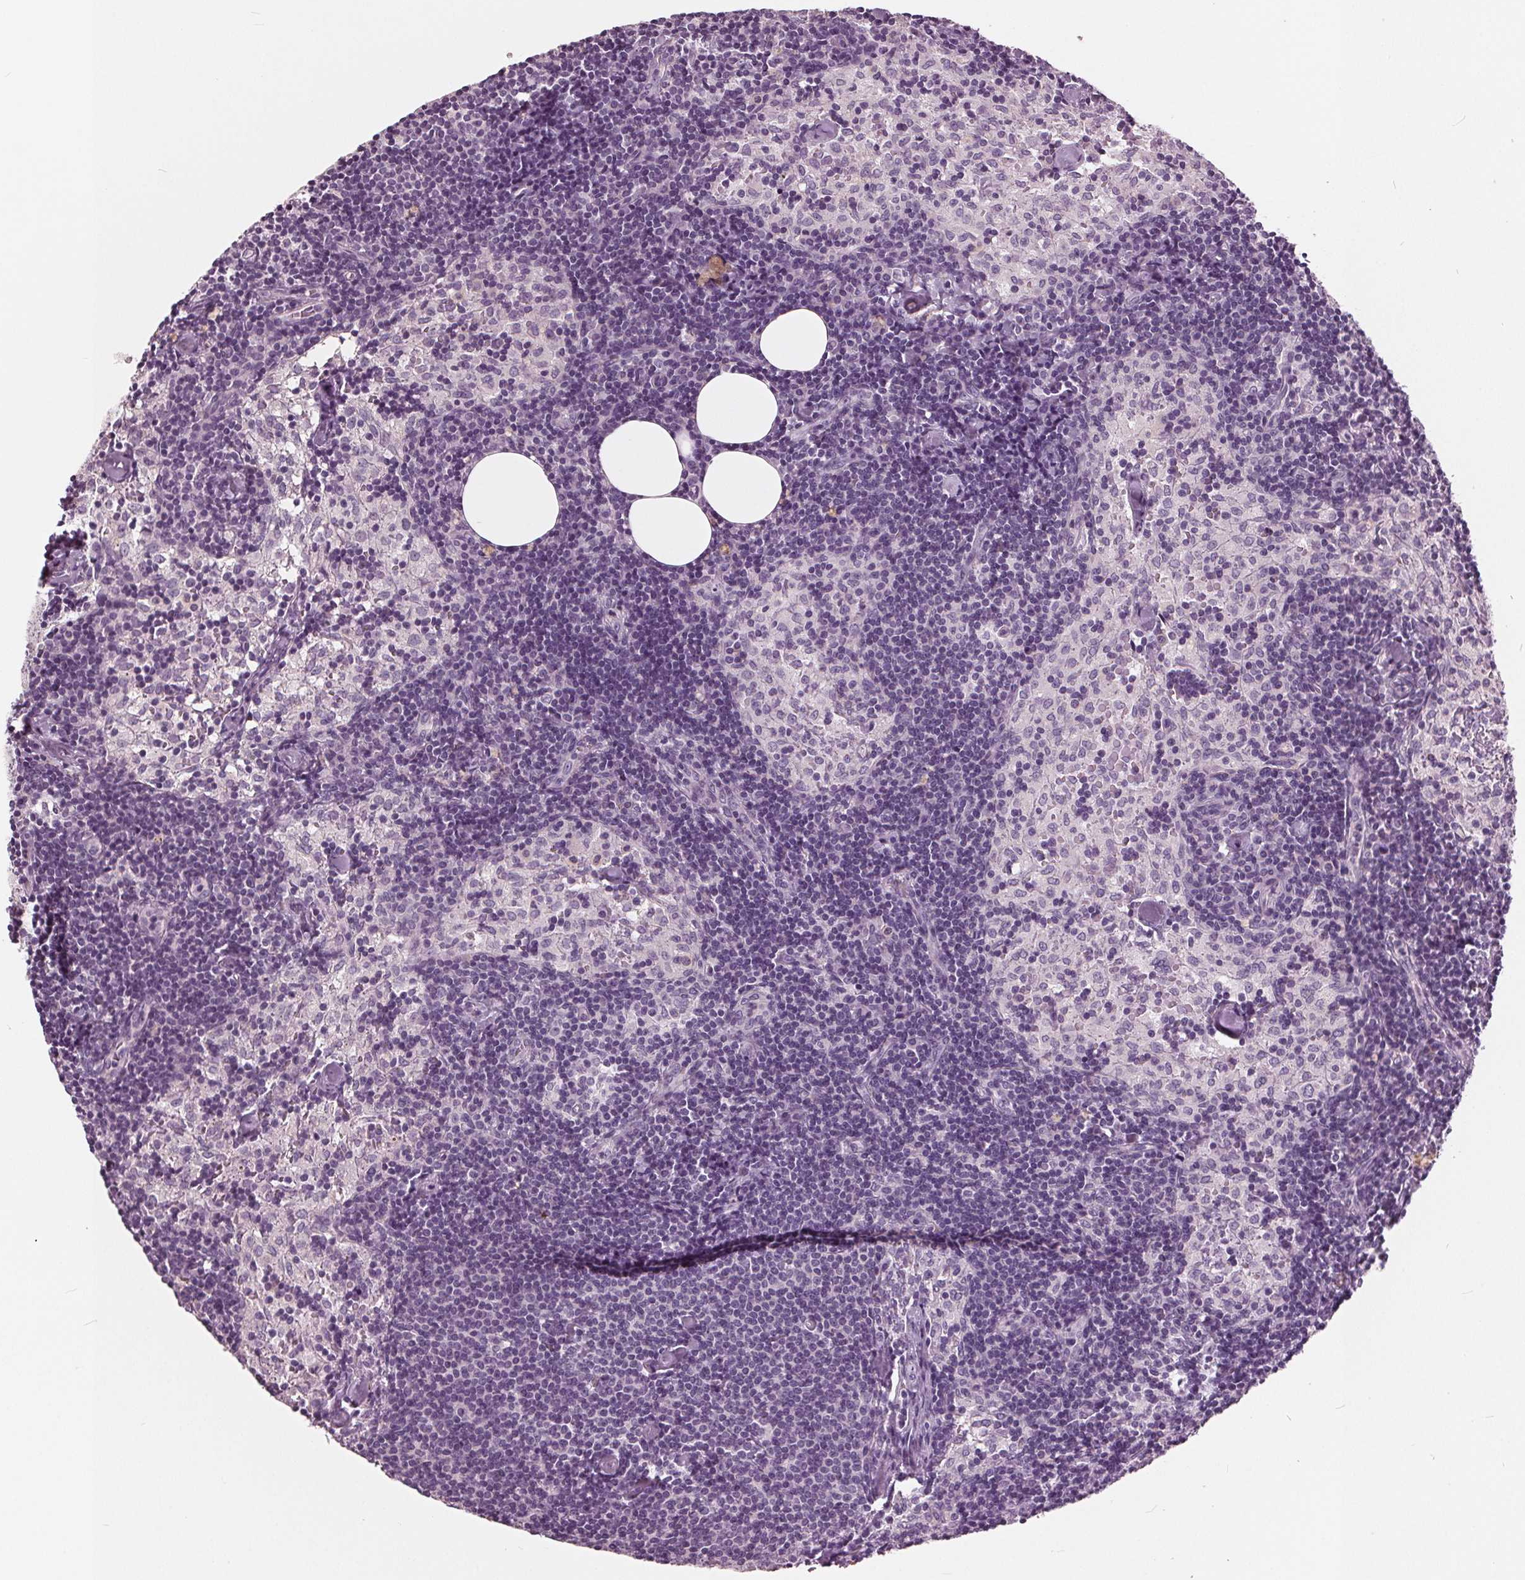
{"staining": {"intensity": "negative", "quantity": "none", "location": "none"}, "tissue": "lymph node", "cell_type": "Germinal center cells", "image_type": "normal", "snomed": [{"axis": "morphology", "description": "Normal tissue, NOS"}, {"axis": "topography", "description": "Lymph node"}], "caption": "DAB (3,3'-diaminobenzidine) immunohistochemical staining of unremarkable lymph node exhibits no significant expression in germinal center cells. Nuclei are stained in blue.", "gene": "TKFC", "patient": {"sex": "female", "age": 69}}